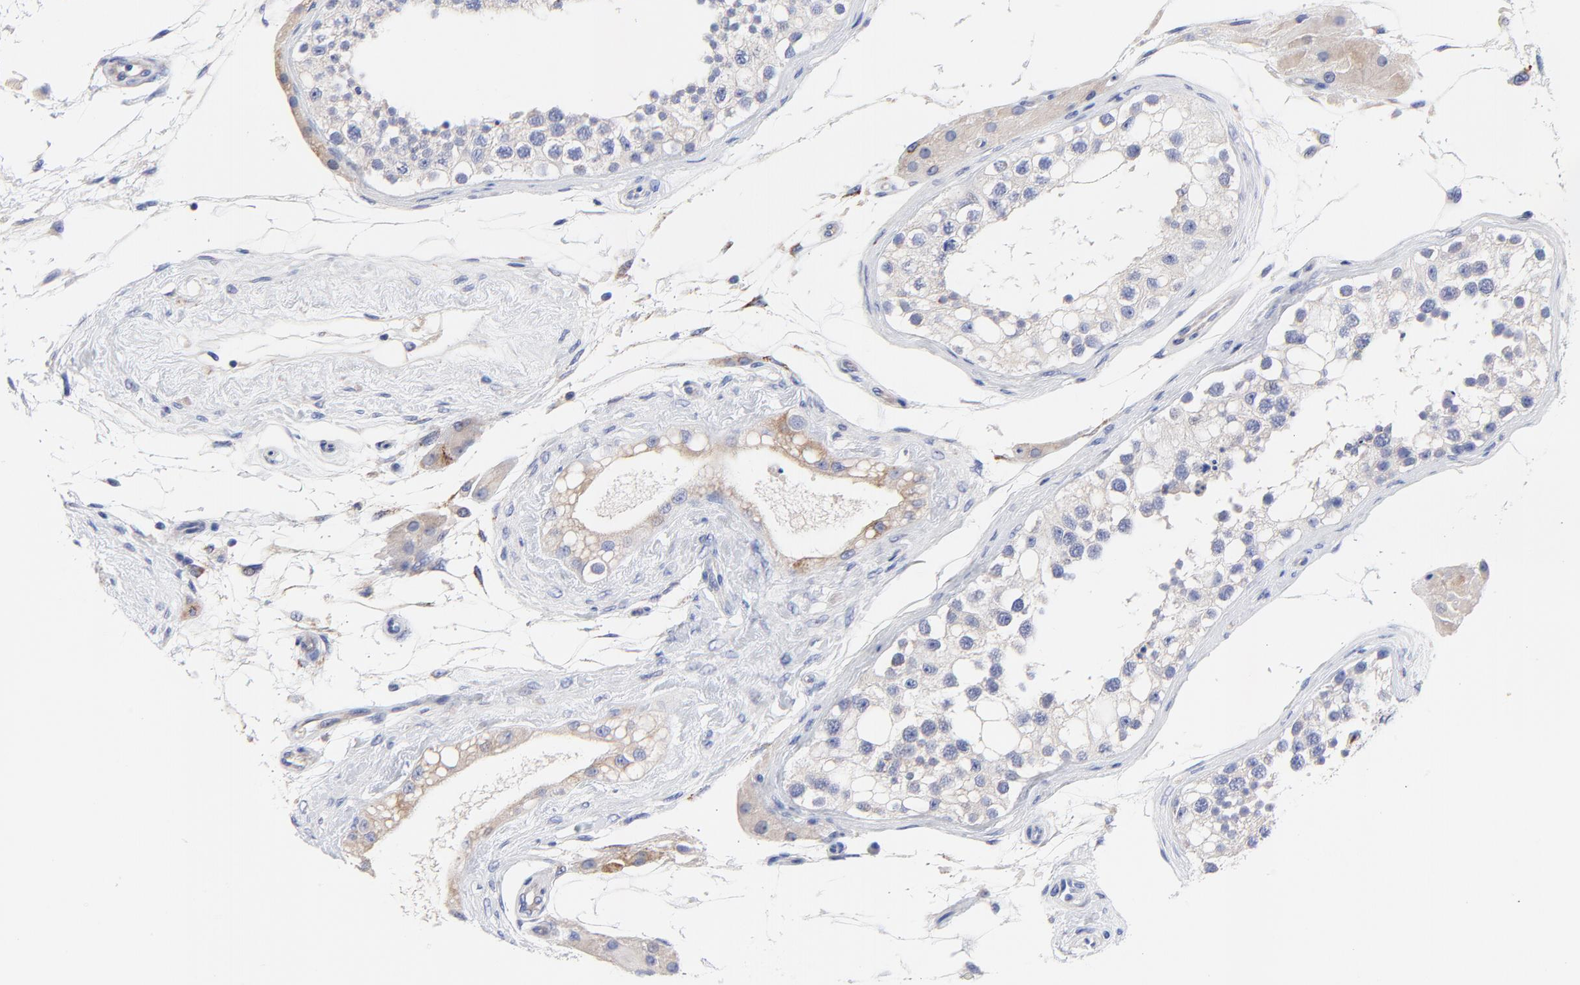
{"staining": {"intensity": "negative", "quantity": "none", "location": "none"}, "tissue": "testis", "cell_type": "Cells in seminiferous ducts", "image_type": "normal", "snomed": [{"axis": "morphology", "description": "Normal tissue, NOS"}, {"axis": "topography", "description": "Testis"}], "caption": "An immunohistochemistry photomicrograph of unremarkable testis is shown. There is no staining in cells in seminiferous ducts of testis. The staining is performed using DAB brown chromogen with nuclei counter-stained in using hematoxylin.", "gene": "FBXO10", "patient": {"sex": "male", "age": 68}}